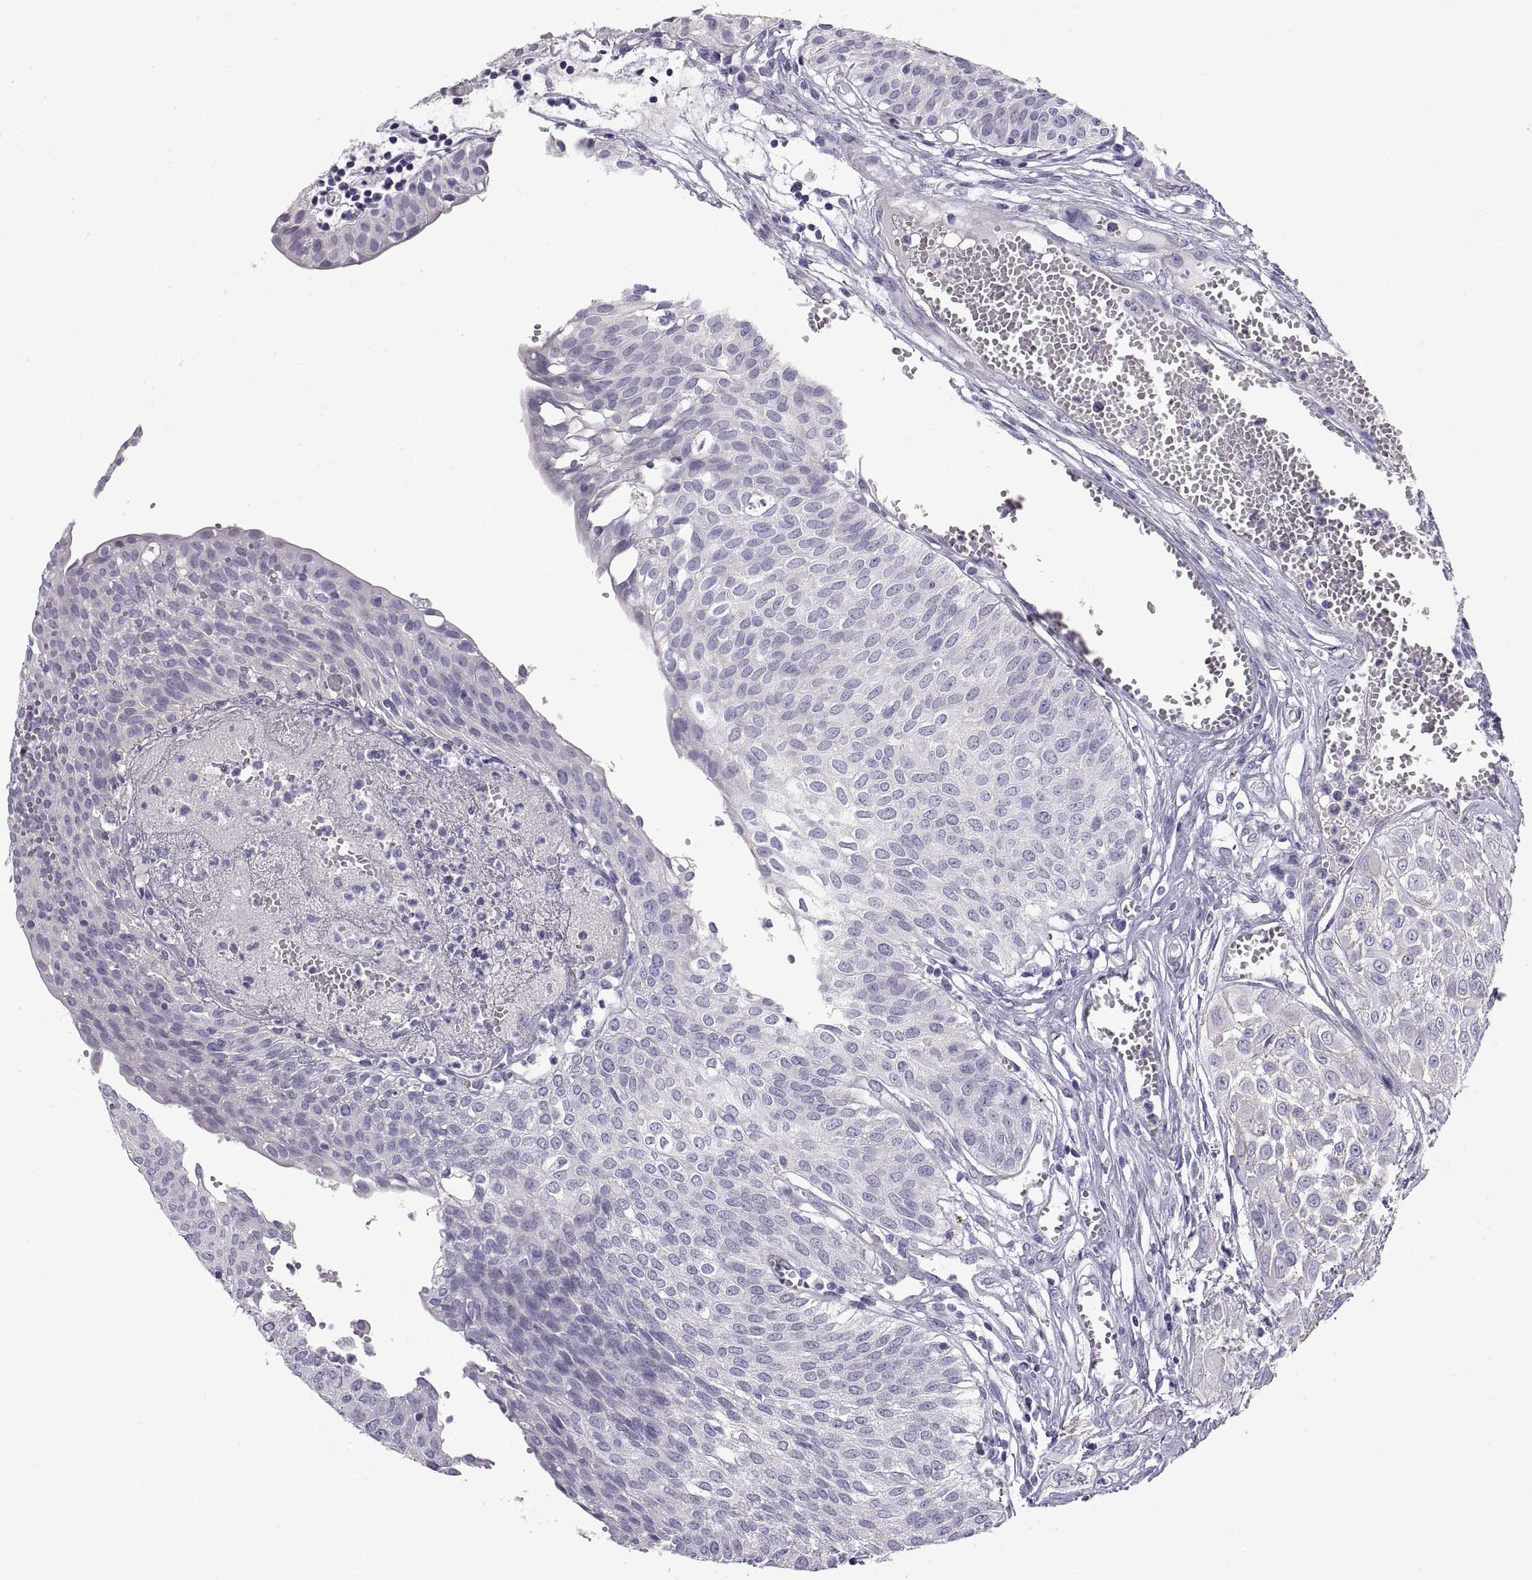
{"staining": {"intensity": "negative", "quantity": "none", "location": "none"}, "tissue": "urothelial cancer", "cell_type": "Tumor cells", "image_type": "cancer", "snomed": [{"axis": "morphology", "description": "Urothelial carcinoma, High grade"}, {"axis": "topography", "description": "Urinary bladder"}], "caption": "A photomicrograph of high-grade urothelial carcinoma stained for a protein demonstrates no brown staining in tumor cells.", "gene": "CRYBB3", "patient": {"sex": "male", "age": 57}}